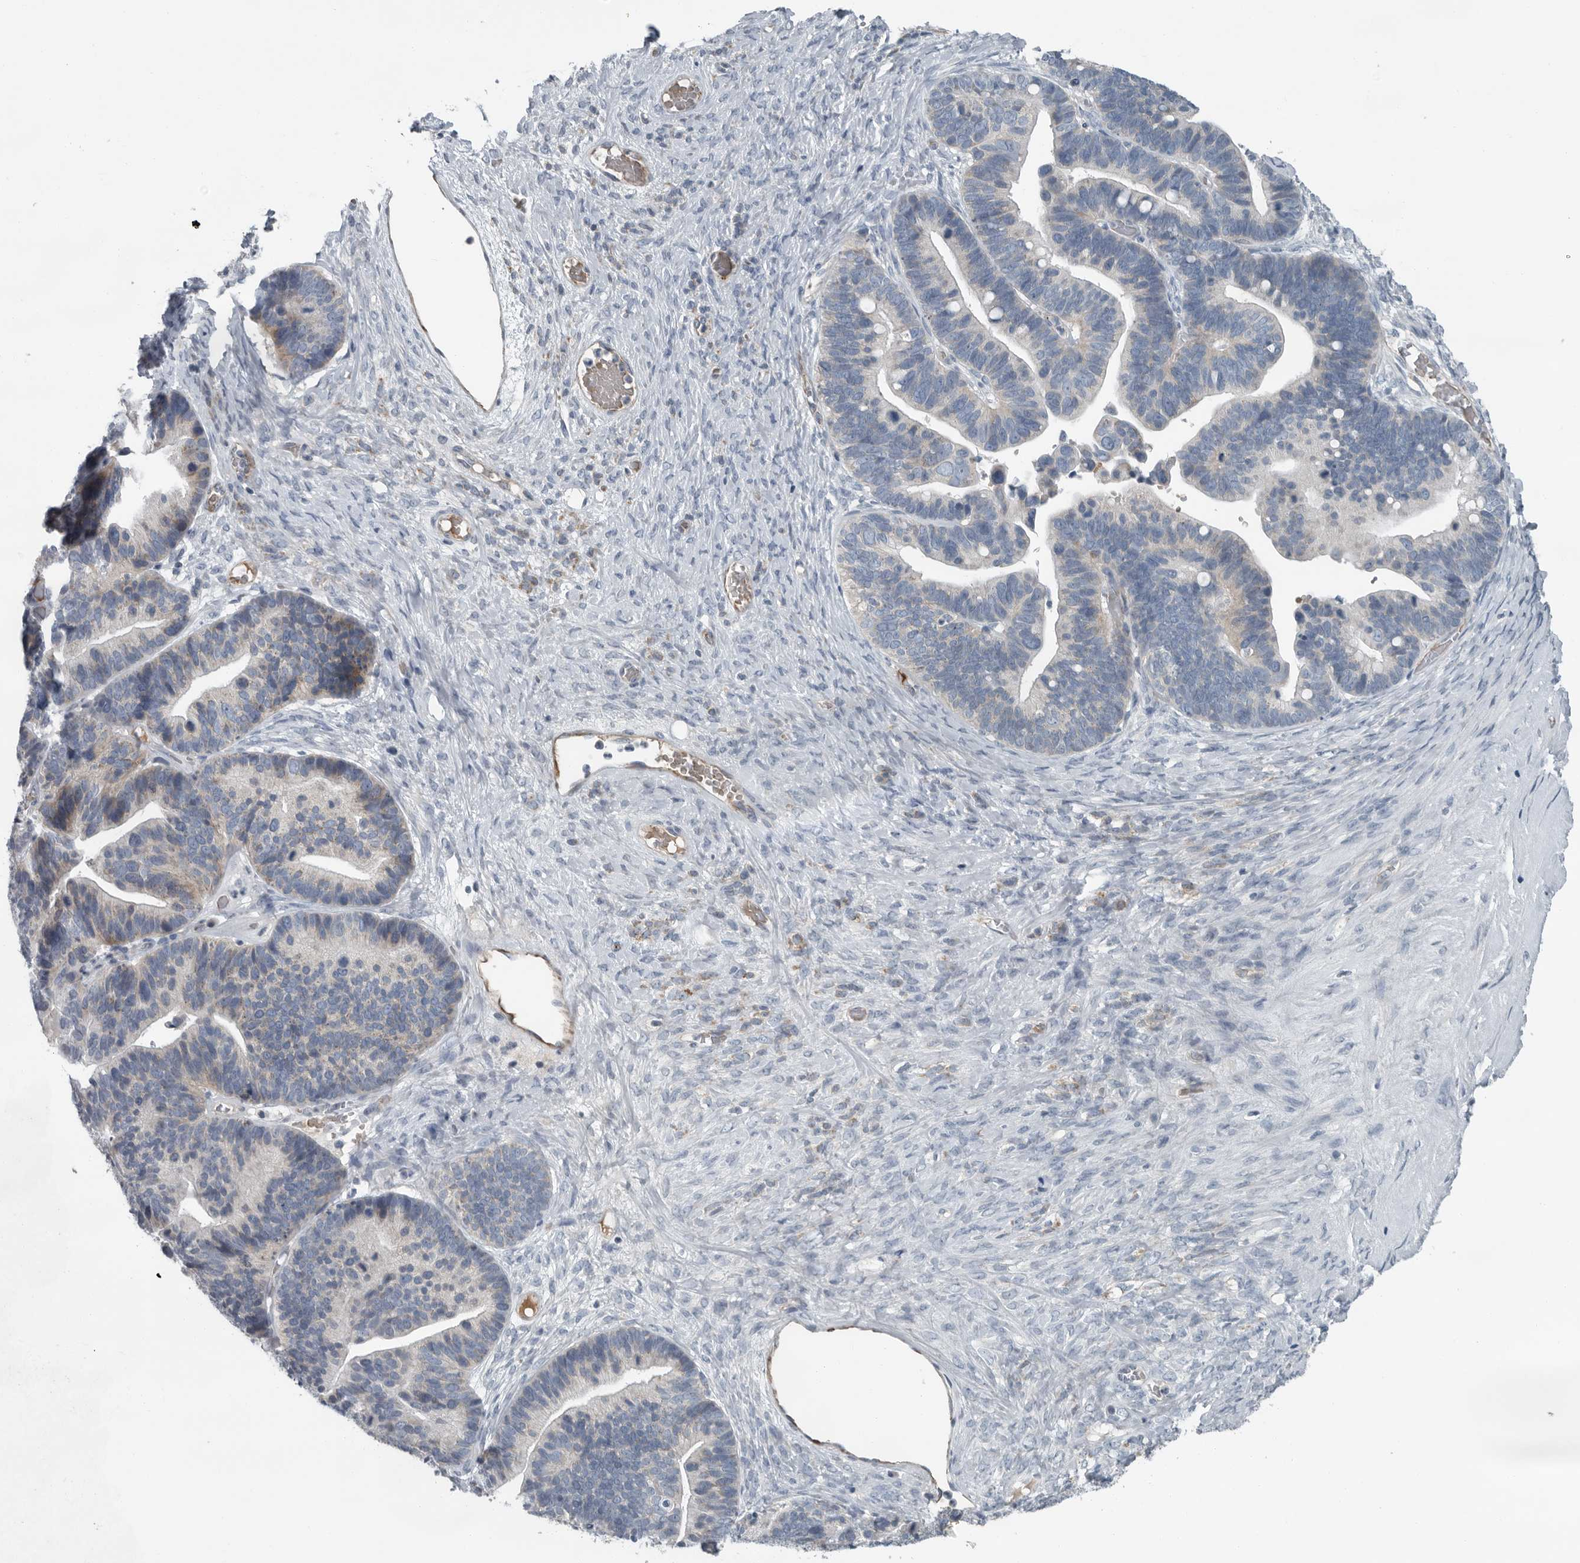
{"staining": {"intensity": "weak", "quantity": "<25%", "location": "cytoplasmic/membranous"}, "tissue": "ovarian cancer", "cell_type": "Tumor cells", "image_type": "cancer", "snomed": [{"axis": "morphology", "description": "Cystadenocarcinoma, serous, NOS"}, {"axis": "topography", "description": "Ovary"}], "caption": "High power microscopy micrograph of an IHC photomicrograph of ovarian cancer (serous cystadenocarcinoma), revealing no significant expression in tumor cells.", "gene": "MPP3", "patient": {"sex": "female", "age": 56}}